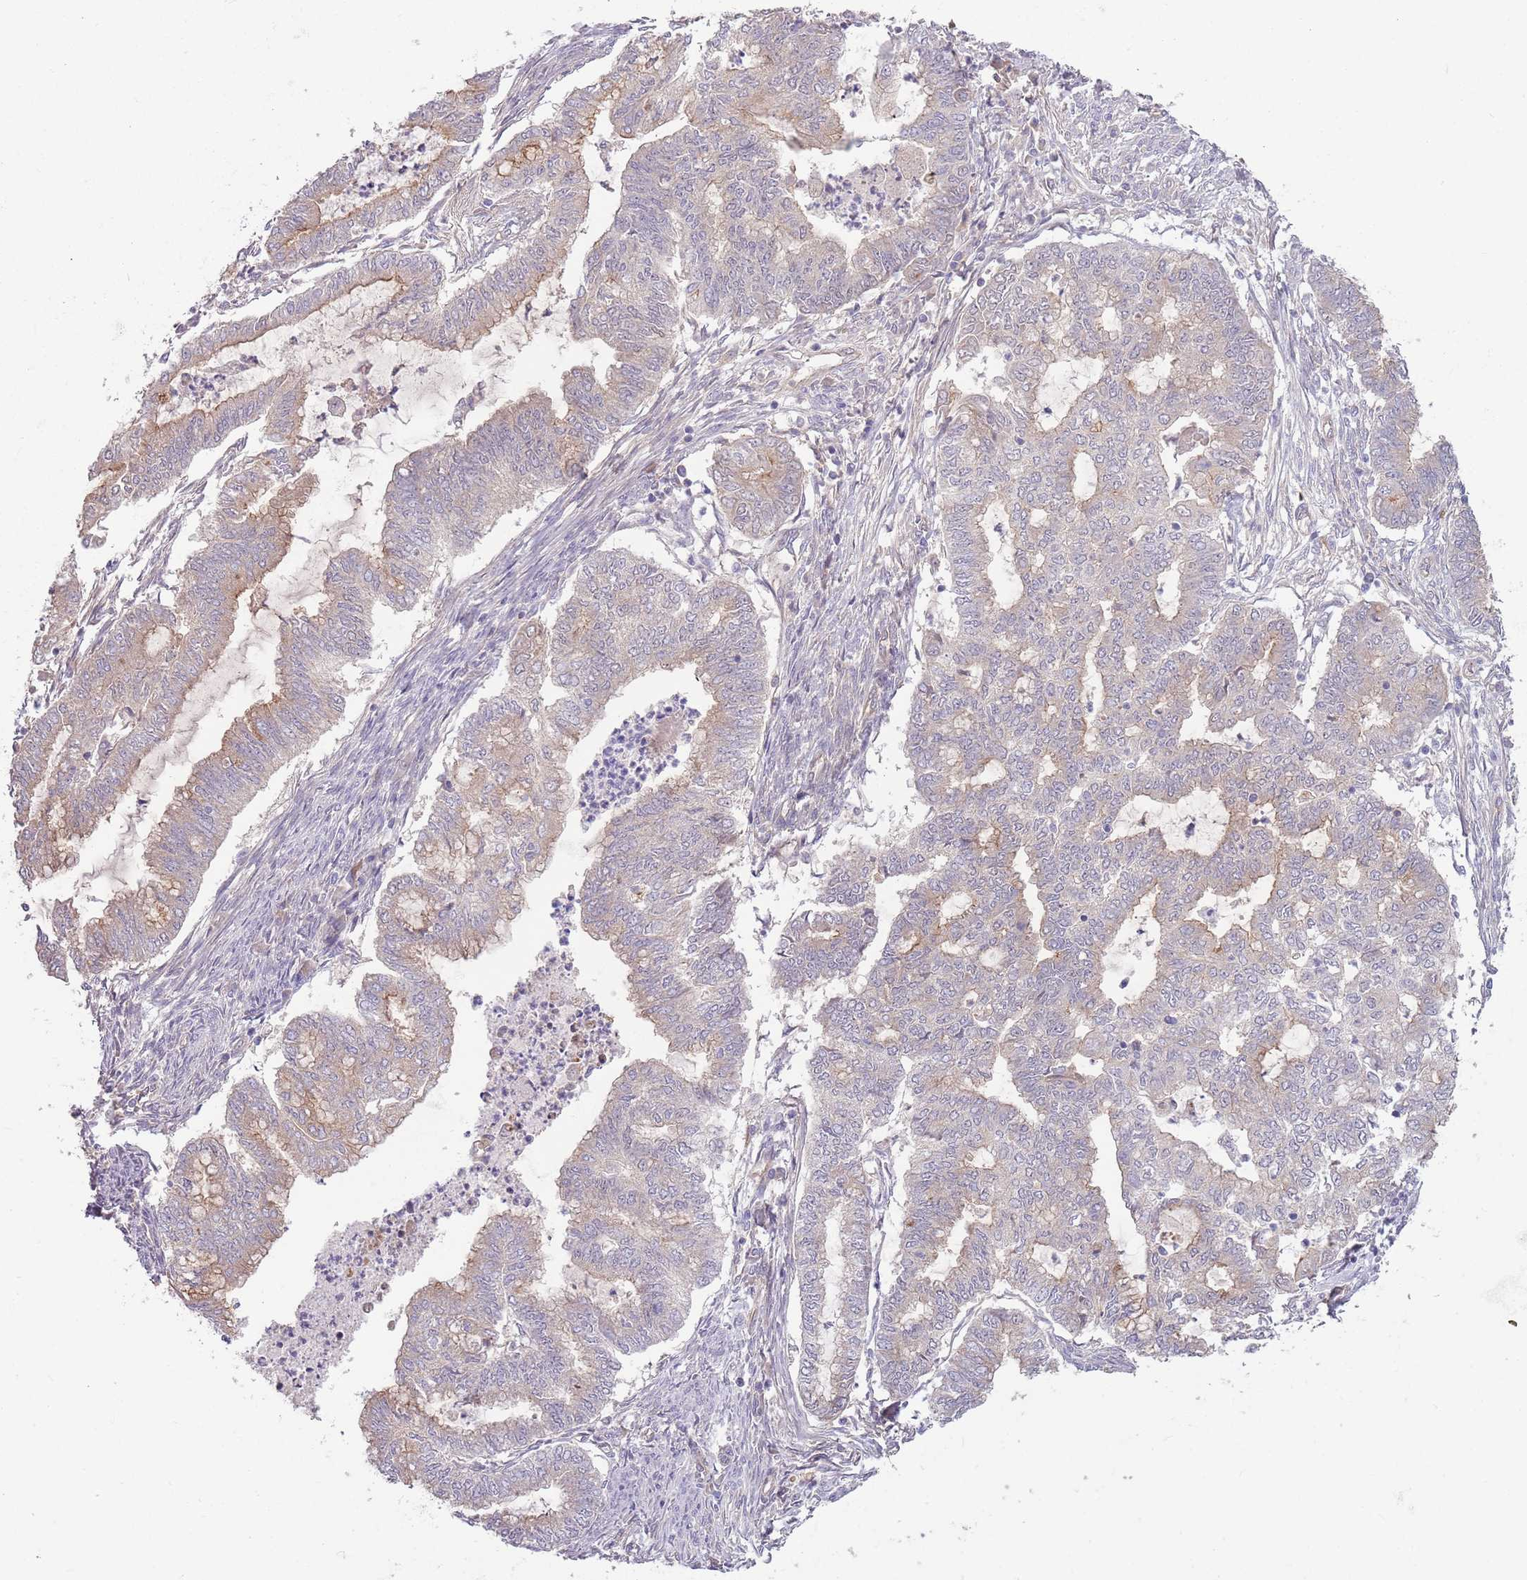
{"staining": {"intensity": "weak", "quantity": "25%-75%", "location": "cytoplasmic/membranous"}, "tissue": "endometrial cancer", "cell_type": "Tumor cells", "image_type": "cancer", "snomed": [{"axis": "morphology", "description": "Adenocarcinoma, NOS"}, {"axis": "topography", "description": "Endometrium"}], "caption": "Brown immunohistochemical staining in endometrial cancer (adenocarcinoma) displays weak cytoplasmic/membranous staining in approximately 25%-75% of tumor cells. The staining was performed using DAB (3,3'-diaminobenzidine) to visualize the protein expression in brown, while the nuclei were stained in blue with hematoxylin (Magnification: 20x).", "gene": "SAV1", "patient": {"sex": "female", "age": 79}}